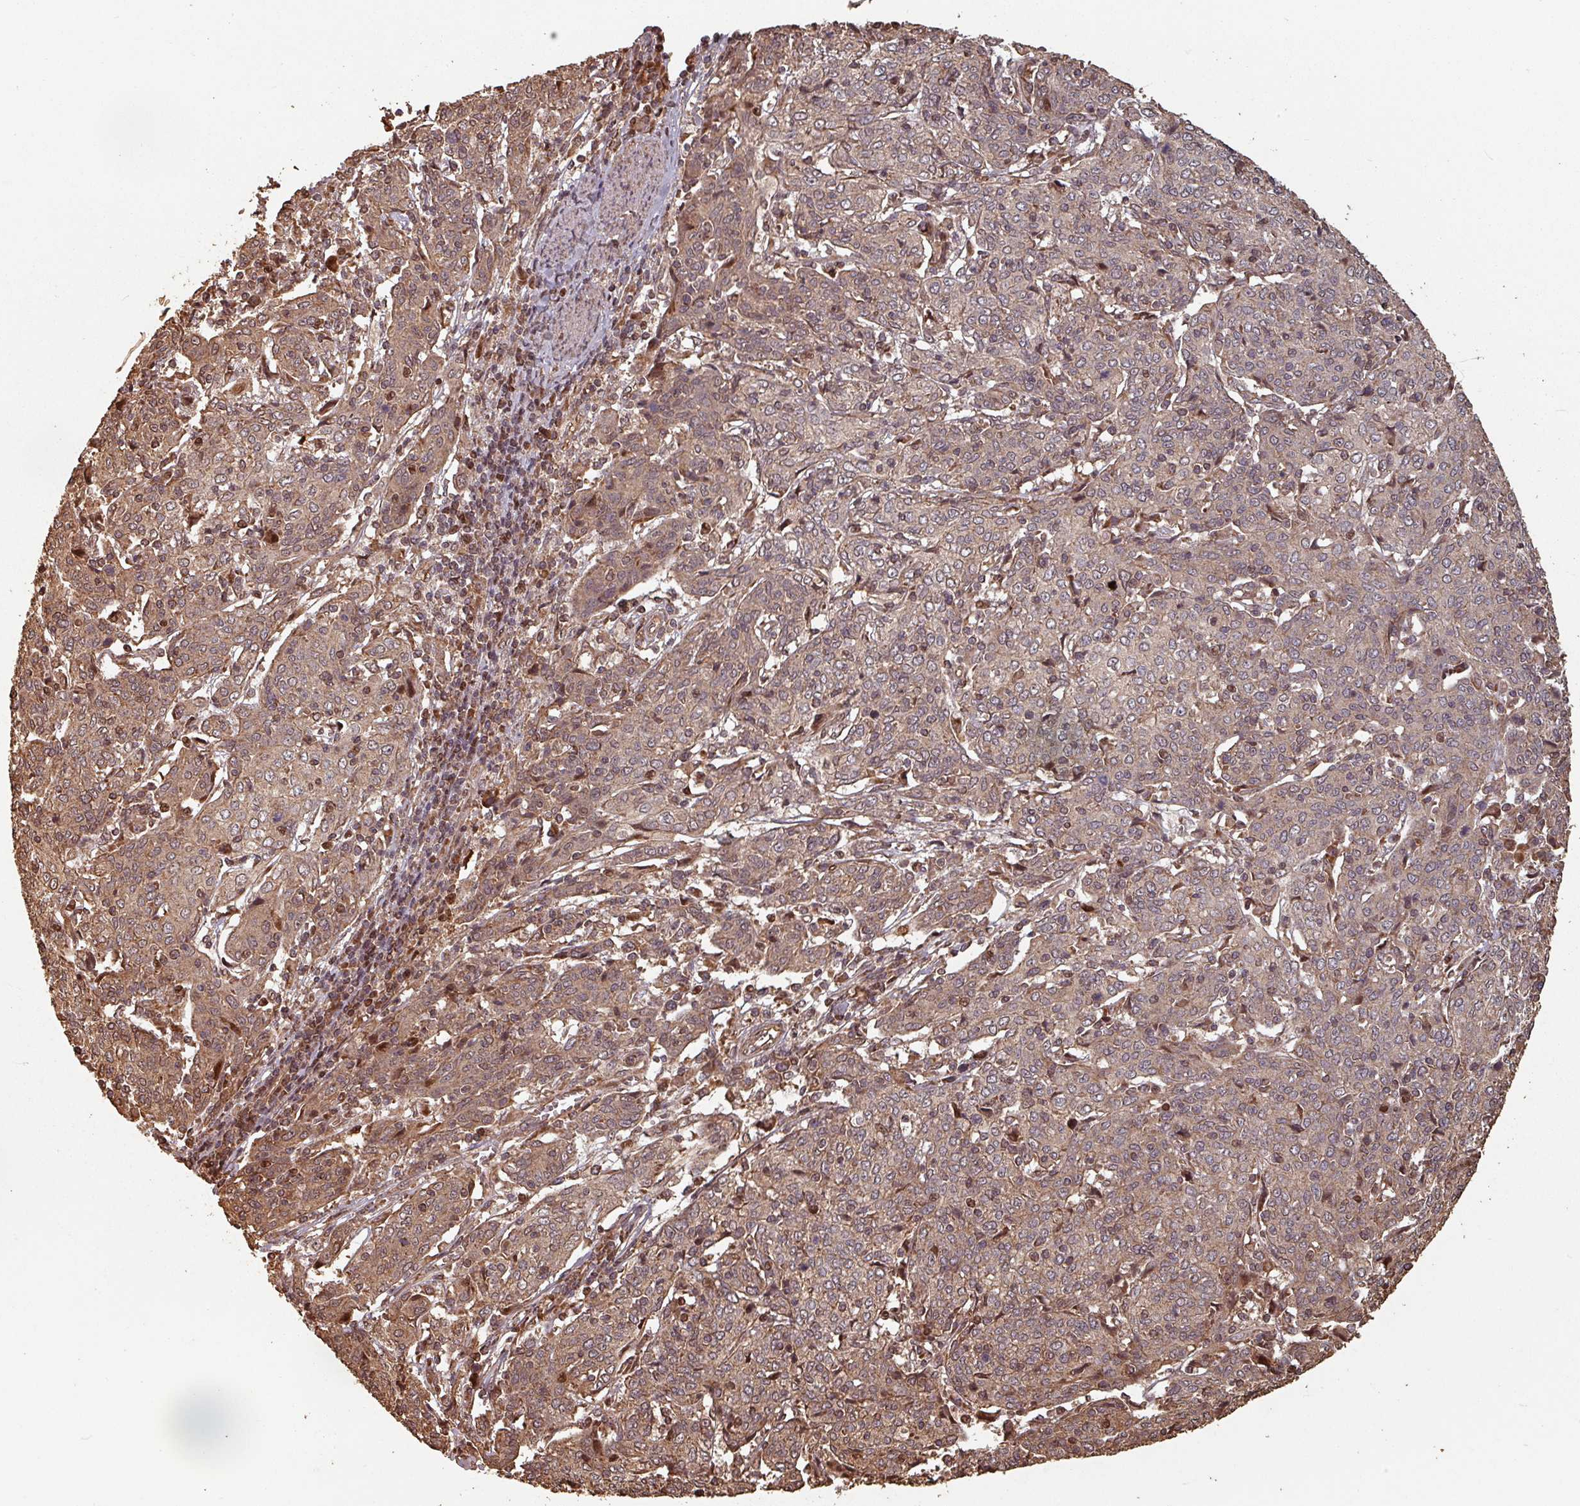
{"staining": {"intensity": "moderate", "quantity": ">75%", "location": "cytoplasmic/membranous,nuclear"}, "tissue": "cervical cancer", "cell_type": "Tumor cells", "image_type": "cancer", "snomed": [{"axis": "morphology", "description": "Squamous cell carcinoma, NOS"}, {"axis": "topography", "description": "Cervix"}], "caption": "Tumor cells display medium levels of moderate cytoplasmic/membranous and nuclear expression in approximately >75% of cells in human squamous cell carcinoma (cervical). Immunohistochemistry stains the protein of interest in brown and the nuclei are stained blue.", "gene": "EID1", "patient": {"sex": "female", "age": 67}}